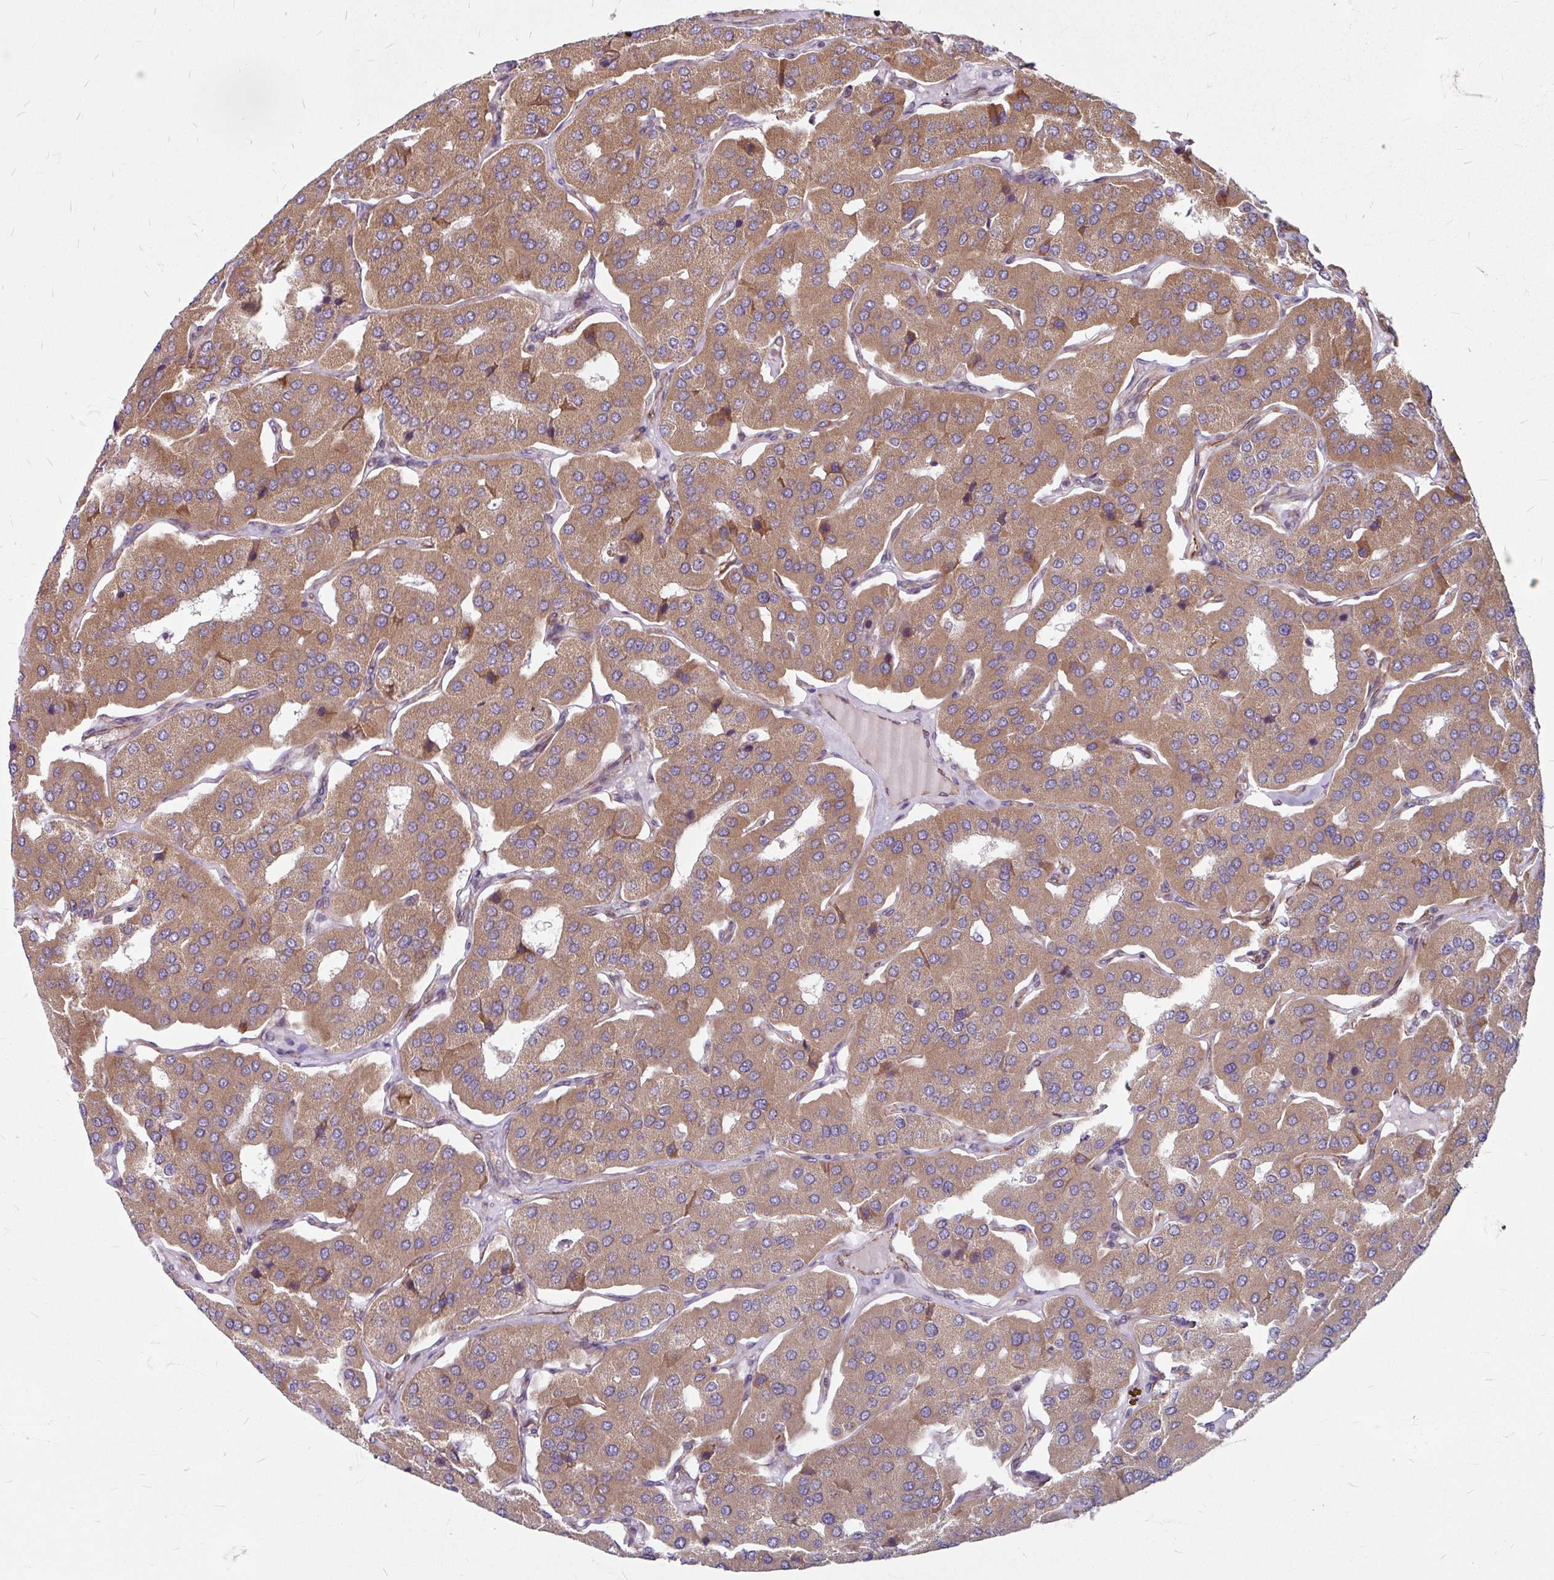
{"staining": {"intensity": "moderate", "quantity": ">75%", "location": "cytoplasmic/membranous"}, "tissue": "parathyroid gland", "cell_type": "Glandular cells", "image_type": "normal", "snomed": [{"axis": "morphology", "description": "Normal tissue, NOS"}, {"axis": "morphology", "description": "Adenoma, NOS"}, {"axis": "topography", "description": "Parathyroid gland"}], "caption": "A medium amount of moderate cytoplasmic/membranous positivity is seen in about >75% of glandular cells in benign parathyroid gland.", "gene": "DAAM2", "patient": {"sex": "female", "age": 86}}